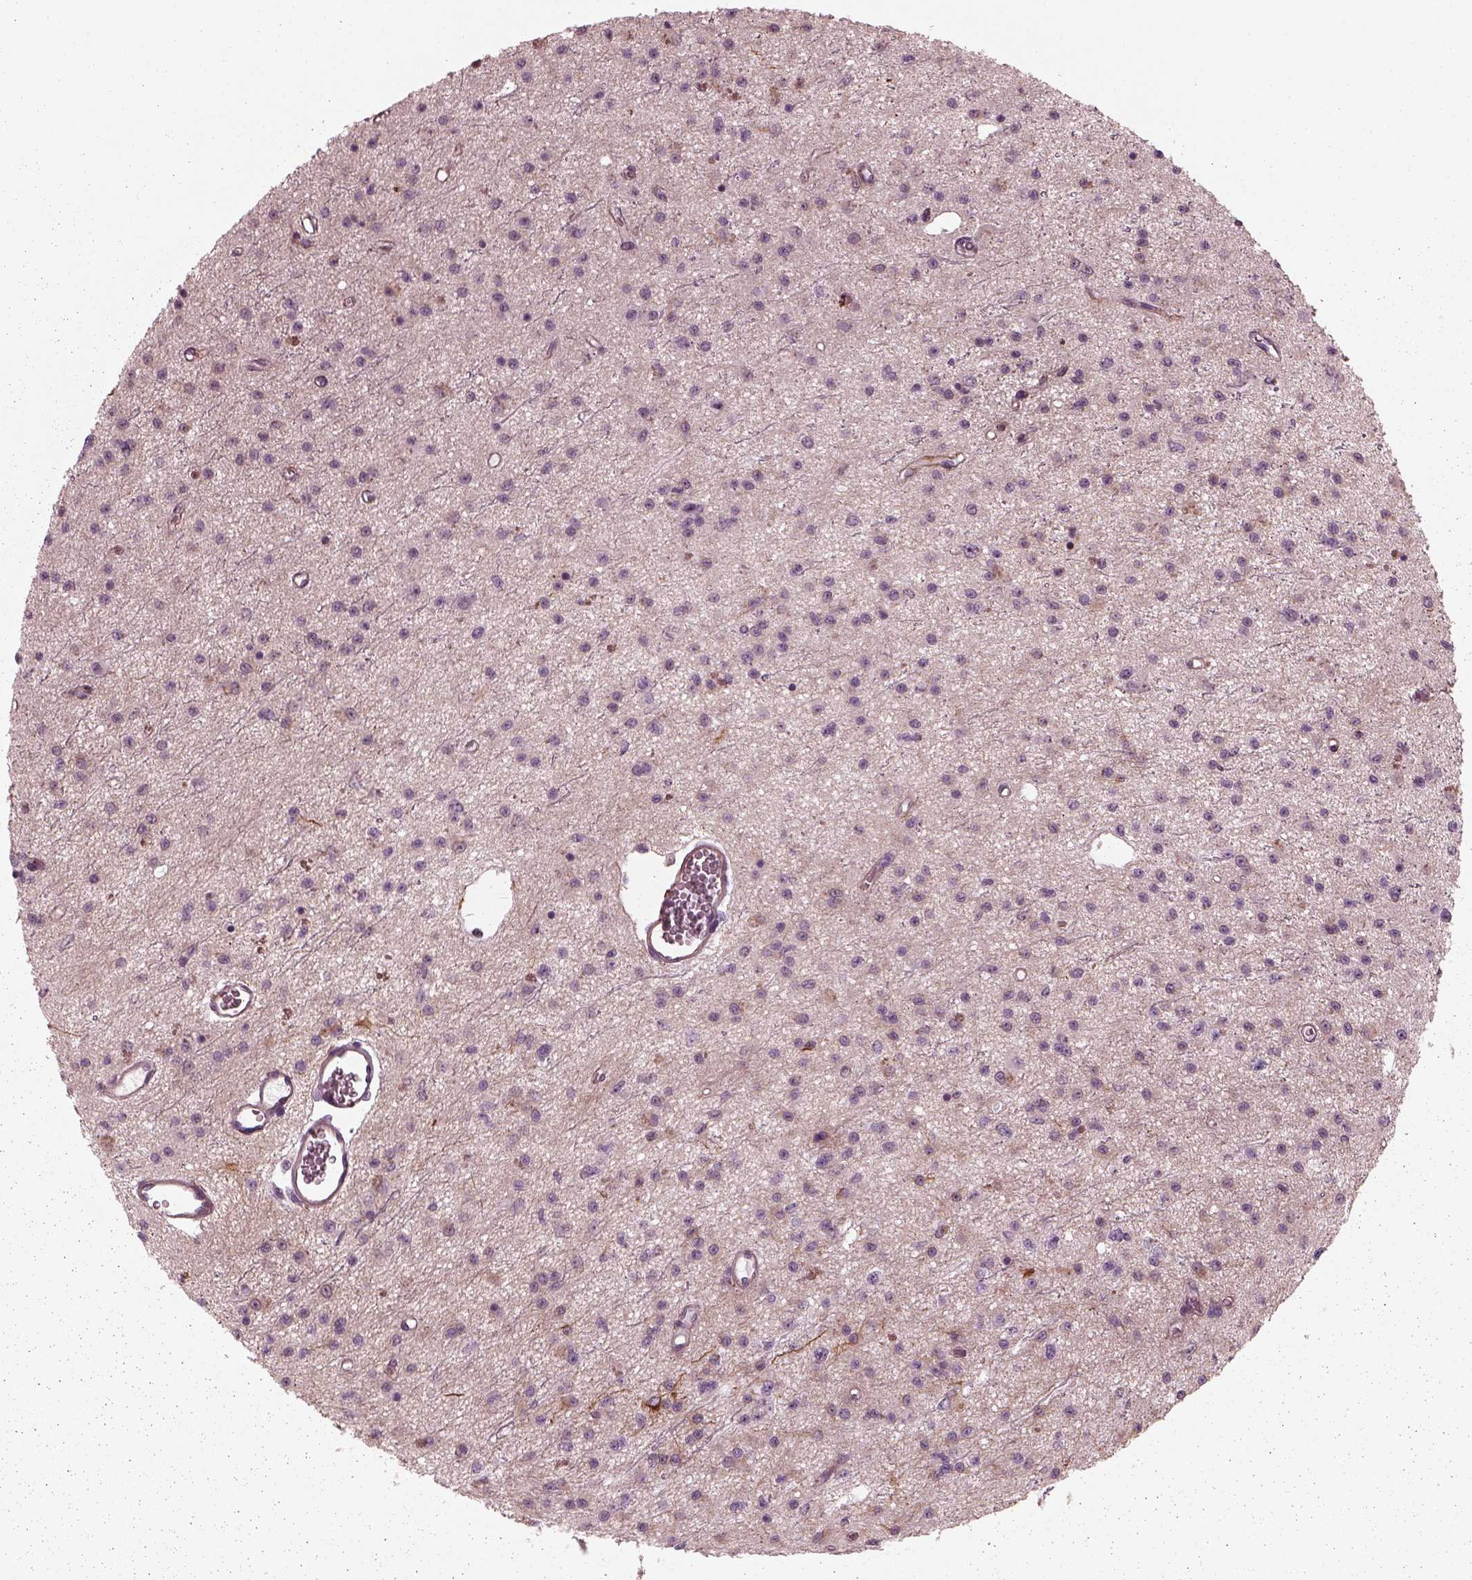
{"staining": {"intensity": "negative", "quantity": "none", "location": "none"}, "tissue": "glioma", "cell_type": "Tumor cells", "image_type": "cancer", "snomed": [{"axis": "morphology", "description": "Glioma, malignant, Low grade"}, {"axis": "topography", "description": "Brain"}], "caption": "The photomicrograph demonstrates no significant positivity in tumor cells of glioma. (DAB immunohistochemistry (IHC) with hematoxylin counter stain).", "gene": "KIF6", "patient": {"sex": "female", "age": 45}}